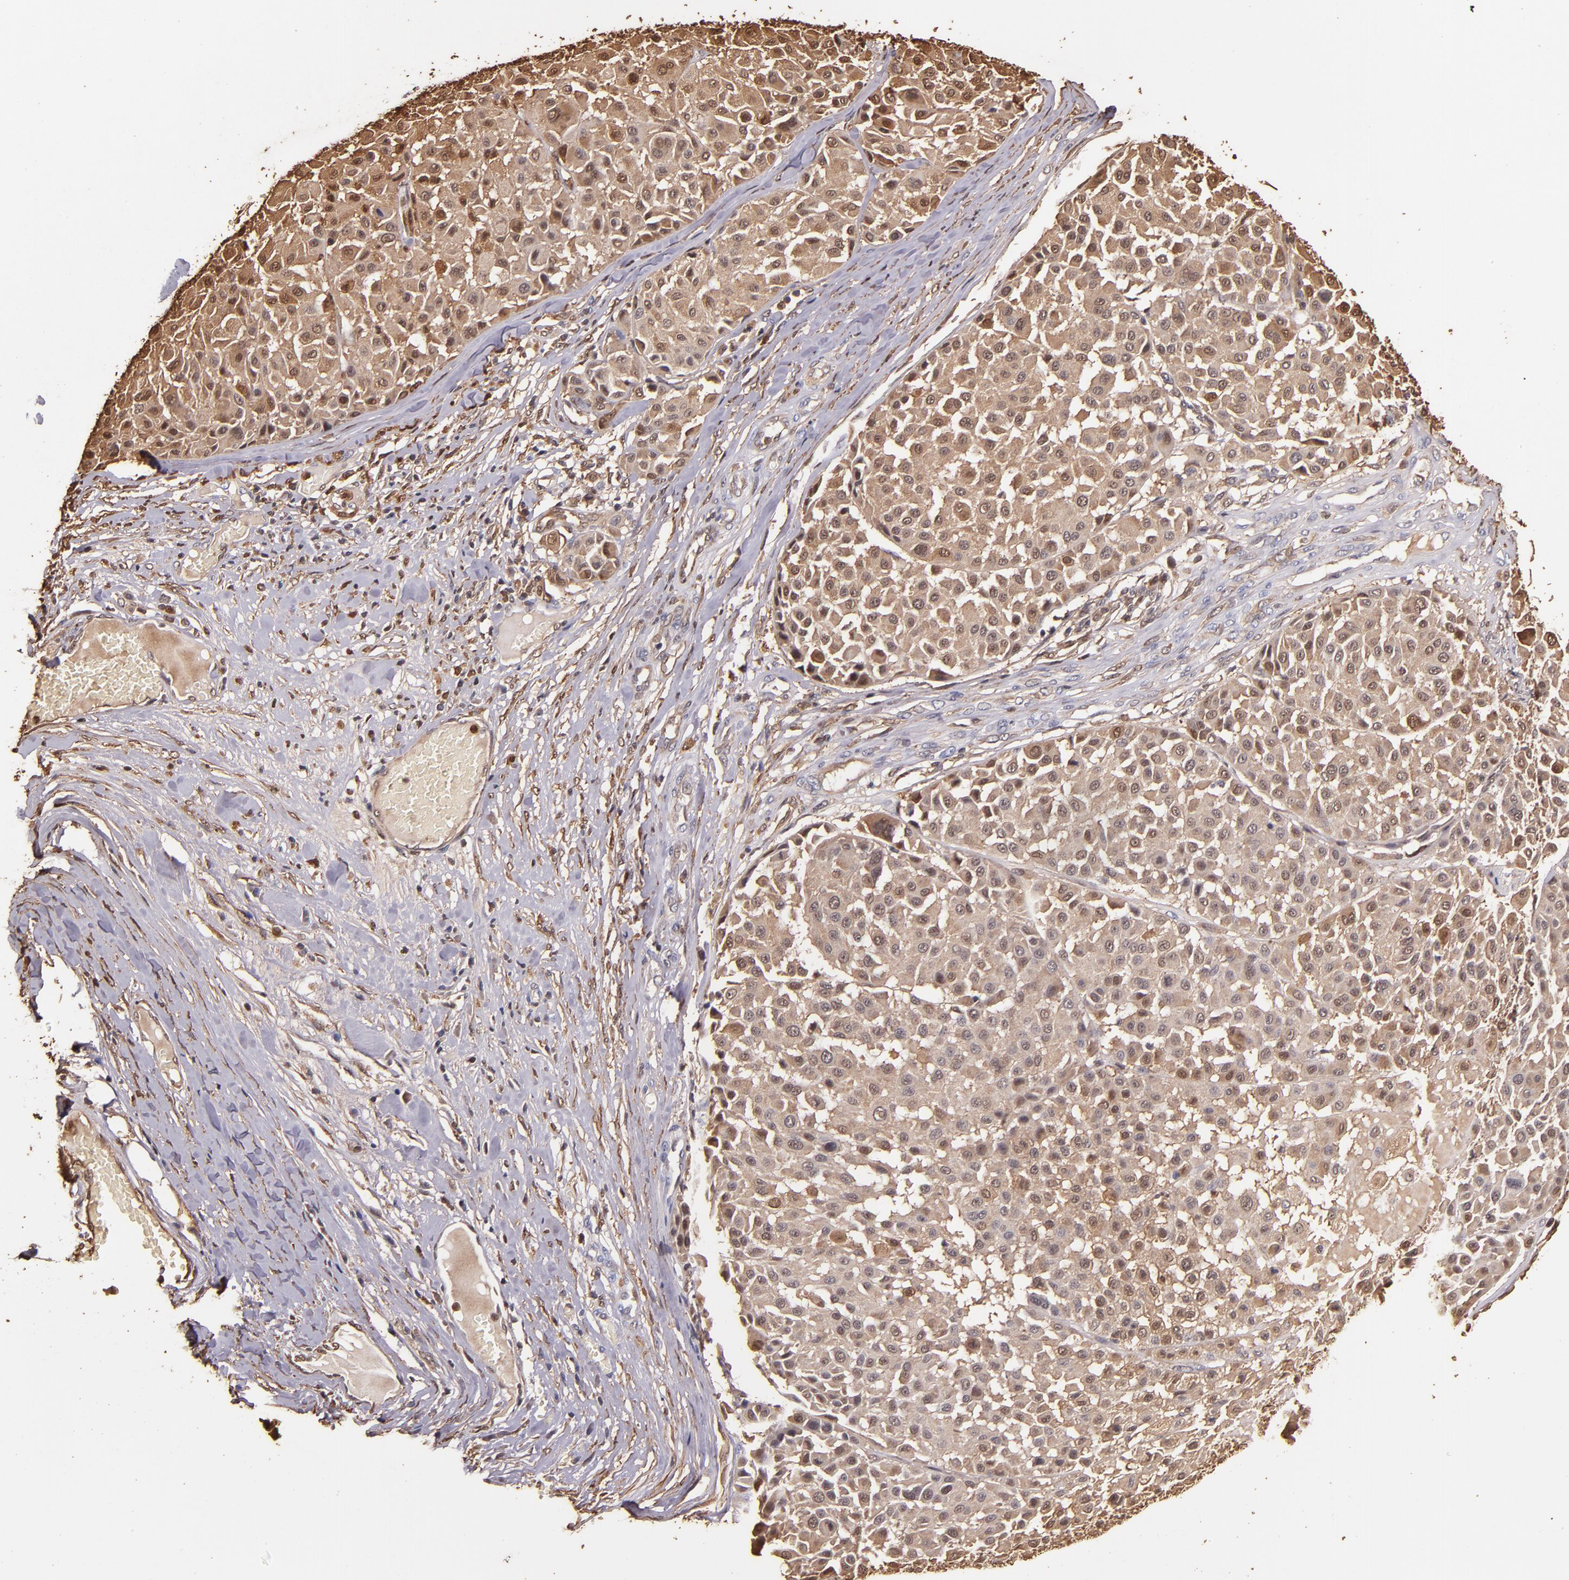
{"staining": {"intensity": "moderate", "quantity": ">75%", "location": "cytoplasmic/membranous"}, "tissue": "melanoma", "cell_type": "Tumor cells", "image_type": "cancer", "snomed": [{"axis": "morphology", "description": "Malignant melanoma, Metastatic site"}, {"axis": "topography", "description": "Soft tissue"}], "caption": "There is medium levels of moderate cytoplasmic/membranous expression in tumor cells of melanoma, as demonstrated by immunohistochemical staining (brown color).", "gene": "S100A6", "patient": {"sex": "male", "age": 41}}